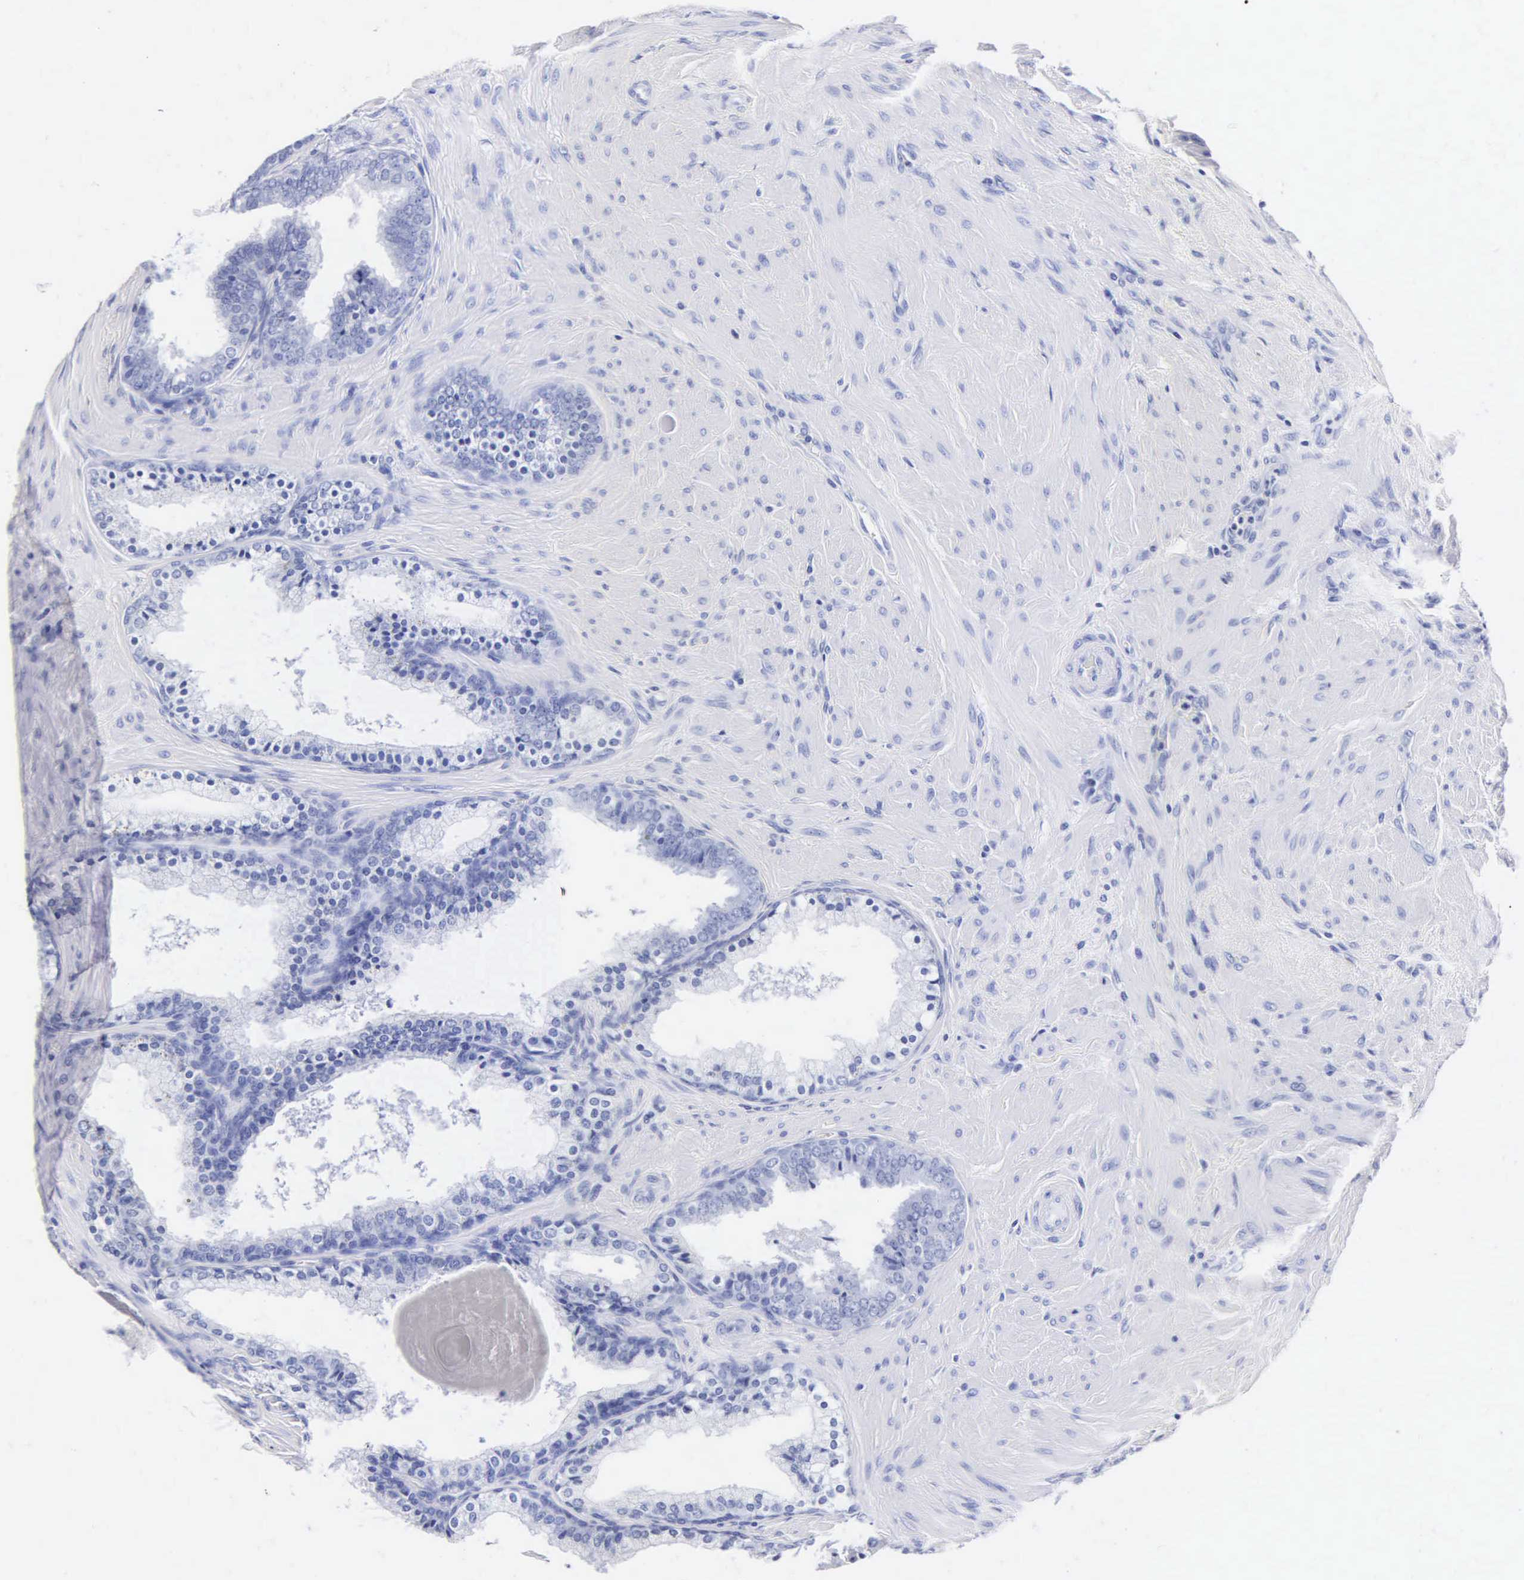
{"staining": {"intensity": "negative", "quantity": "none", "location": "none"}, "tissue": "prostate", "cell_type": "Glandular cells", "image_type": "normal", "snomed": [{"axis": "morphology", "description": "Normal tissue, NOS"}, {"axis": "topography", "description": "Prostate"}], "caption": "IHC of normal human prostate demonstrates no expression in glandular cells.", "gene": "MB", "patient": {"sex": "male", "age": 65}}